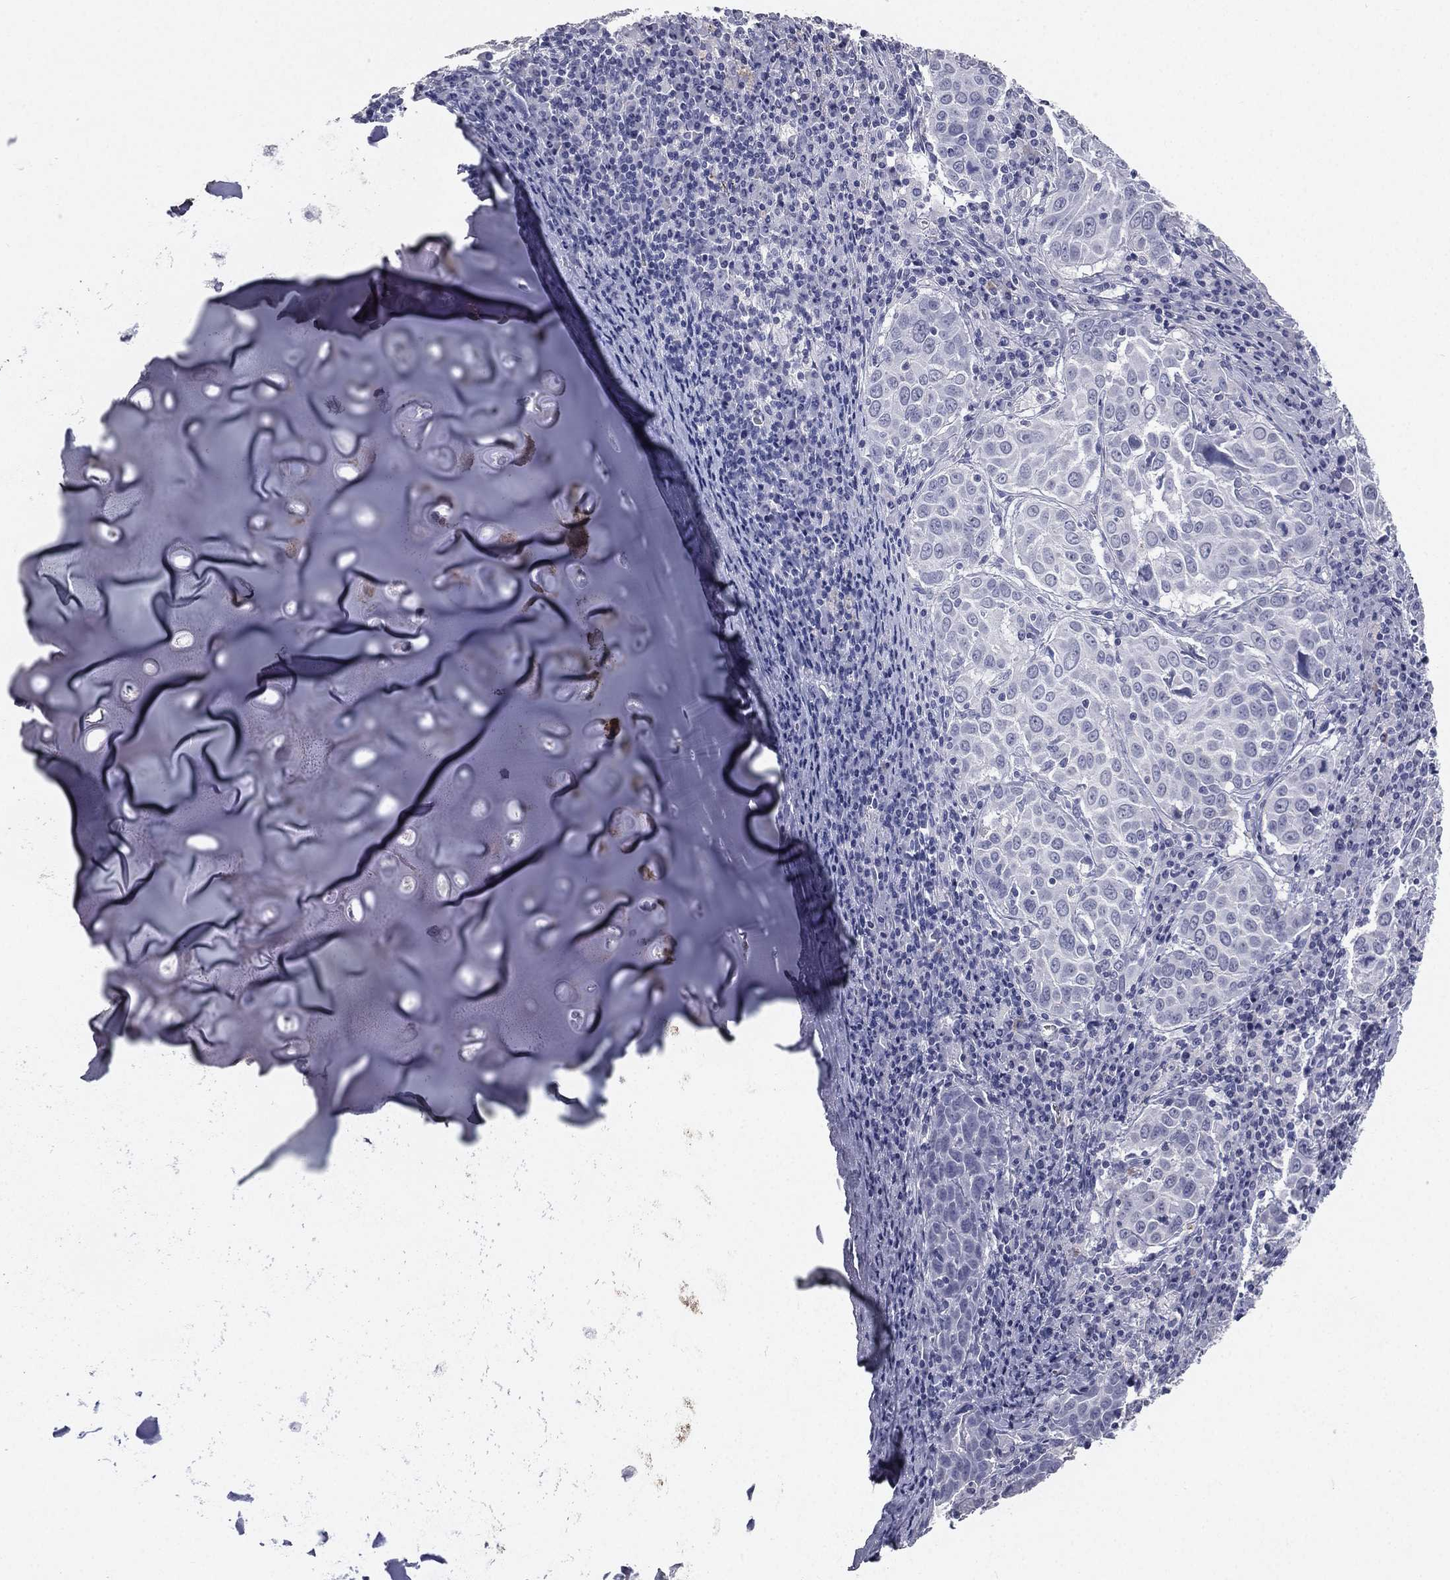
{"staining": {"intensity": "negative", "quantity": "none", "location": "none"}, "tissue": "lung cancer", "cell_type": "Tumor cells", "image_type": "cancer", "snomed": [{"axis": "morphology", "description": "Squamous cell carcinoma, NOS"}, {"axis": "topography", "description": "Lung"}], "caption": "Histopathology image shows no significant protein staining in tumor cells of squamous cell carcinoma (lung).", "gene": "ESX1", "patient": {"sex": "male", "age": 57}}